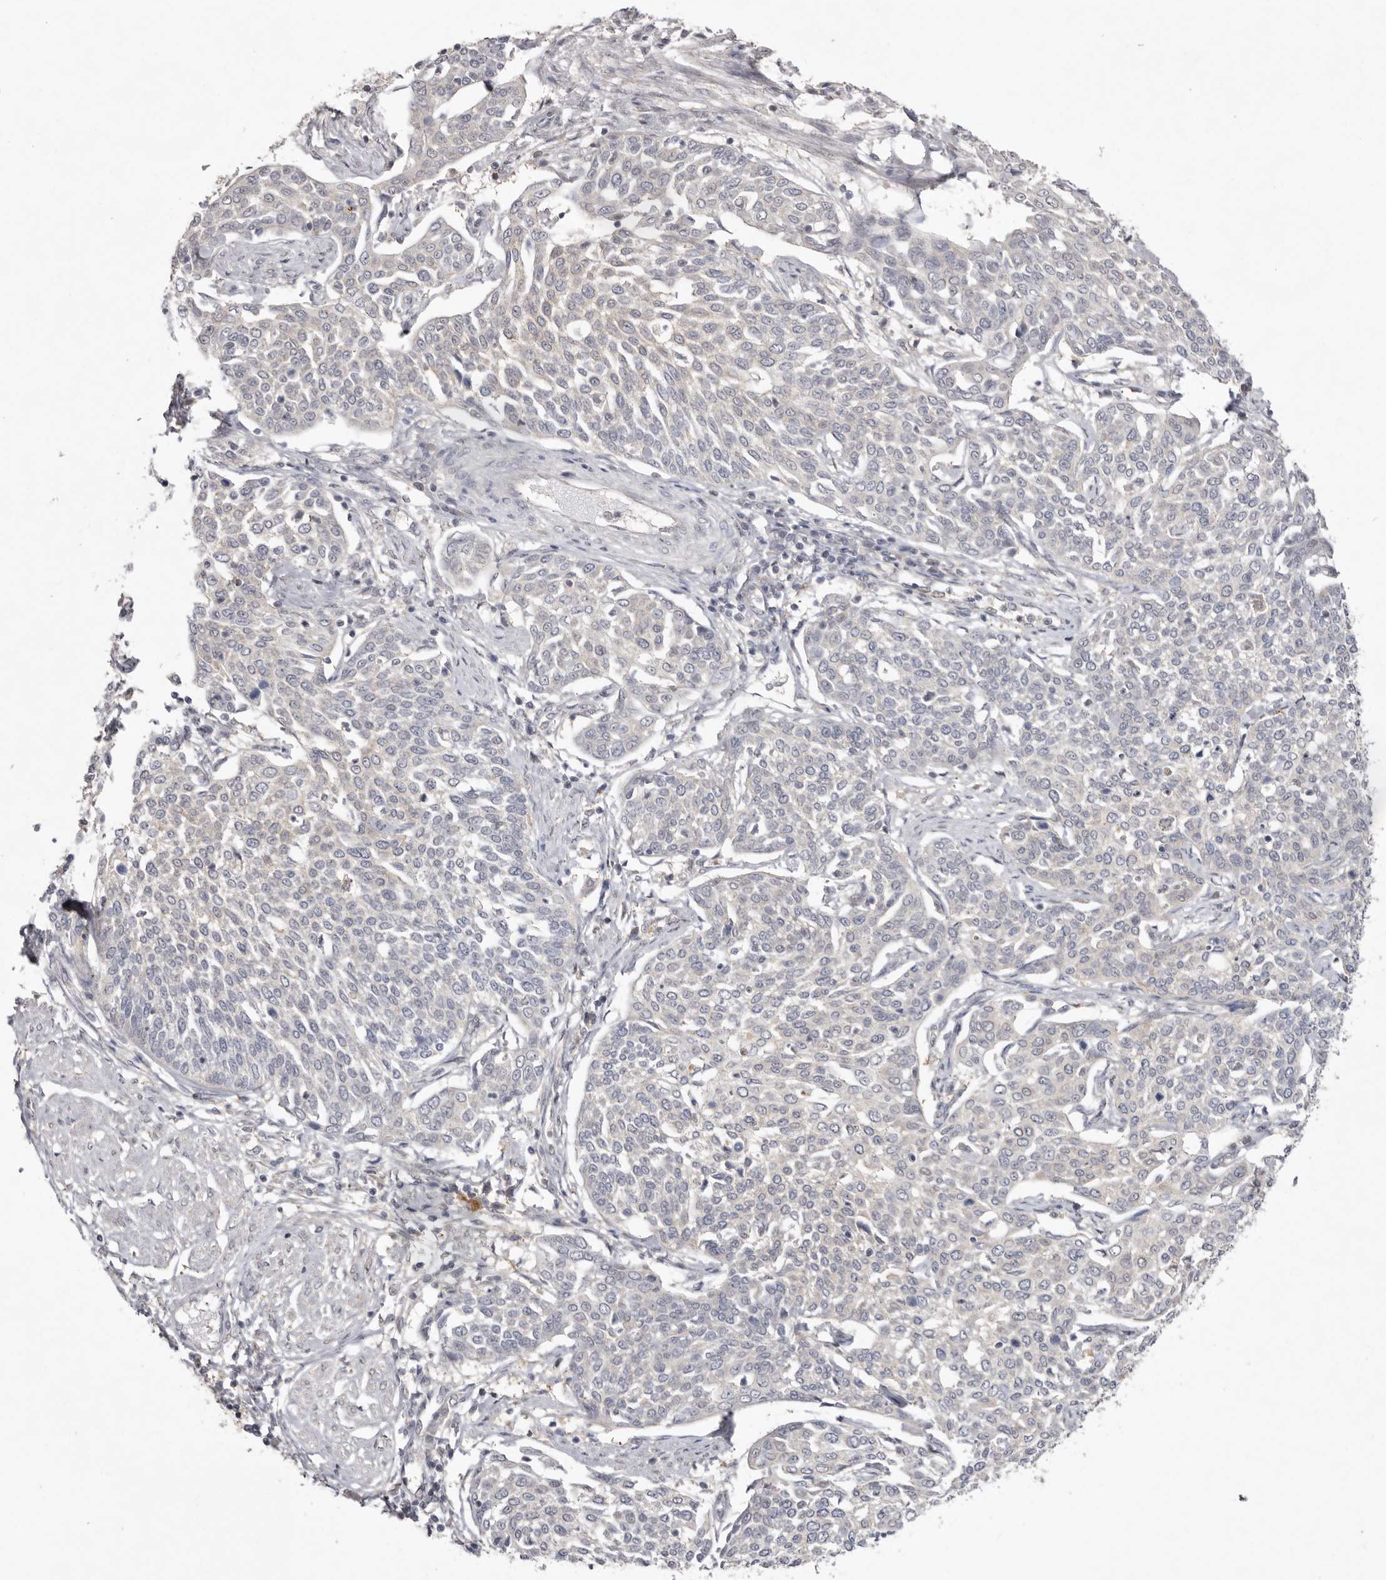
{"staining": {"intensity": "negative", "quantity": "none", "location": "none"}, "tissue": "cervical cancer", "cell_type": "Tumor cells", "image_type": "cancer", "snomed": [{"axis": "morphology", "description": "Squamous cell carcinoma, NOS"}, {"axis": "topography", "description": "Cervix"}], "caption": "A micrograph of human squamous cell carcinoma (cervical) is negative for staining in tumor cells.", "gene": "TADA1", "patient": {"sex": "female", "age": 34}}